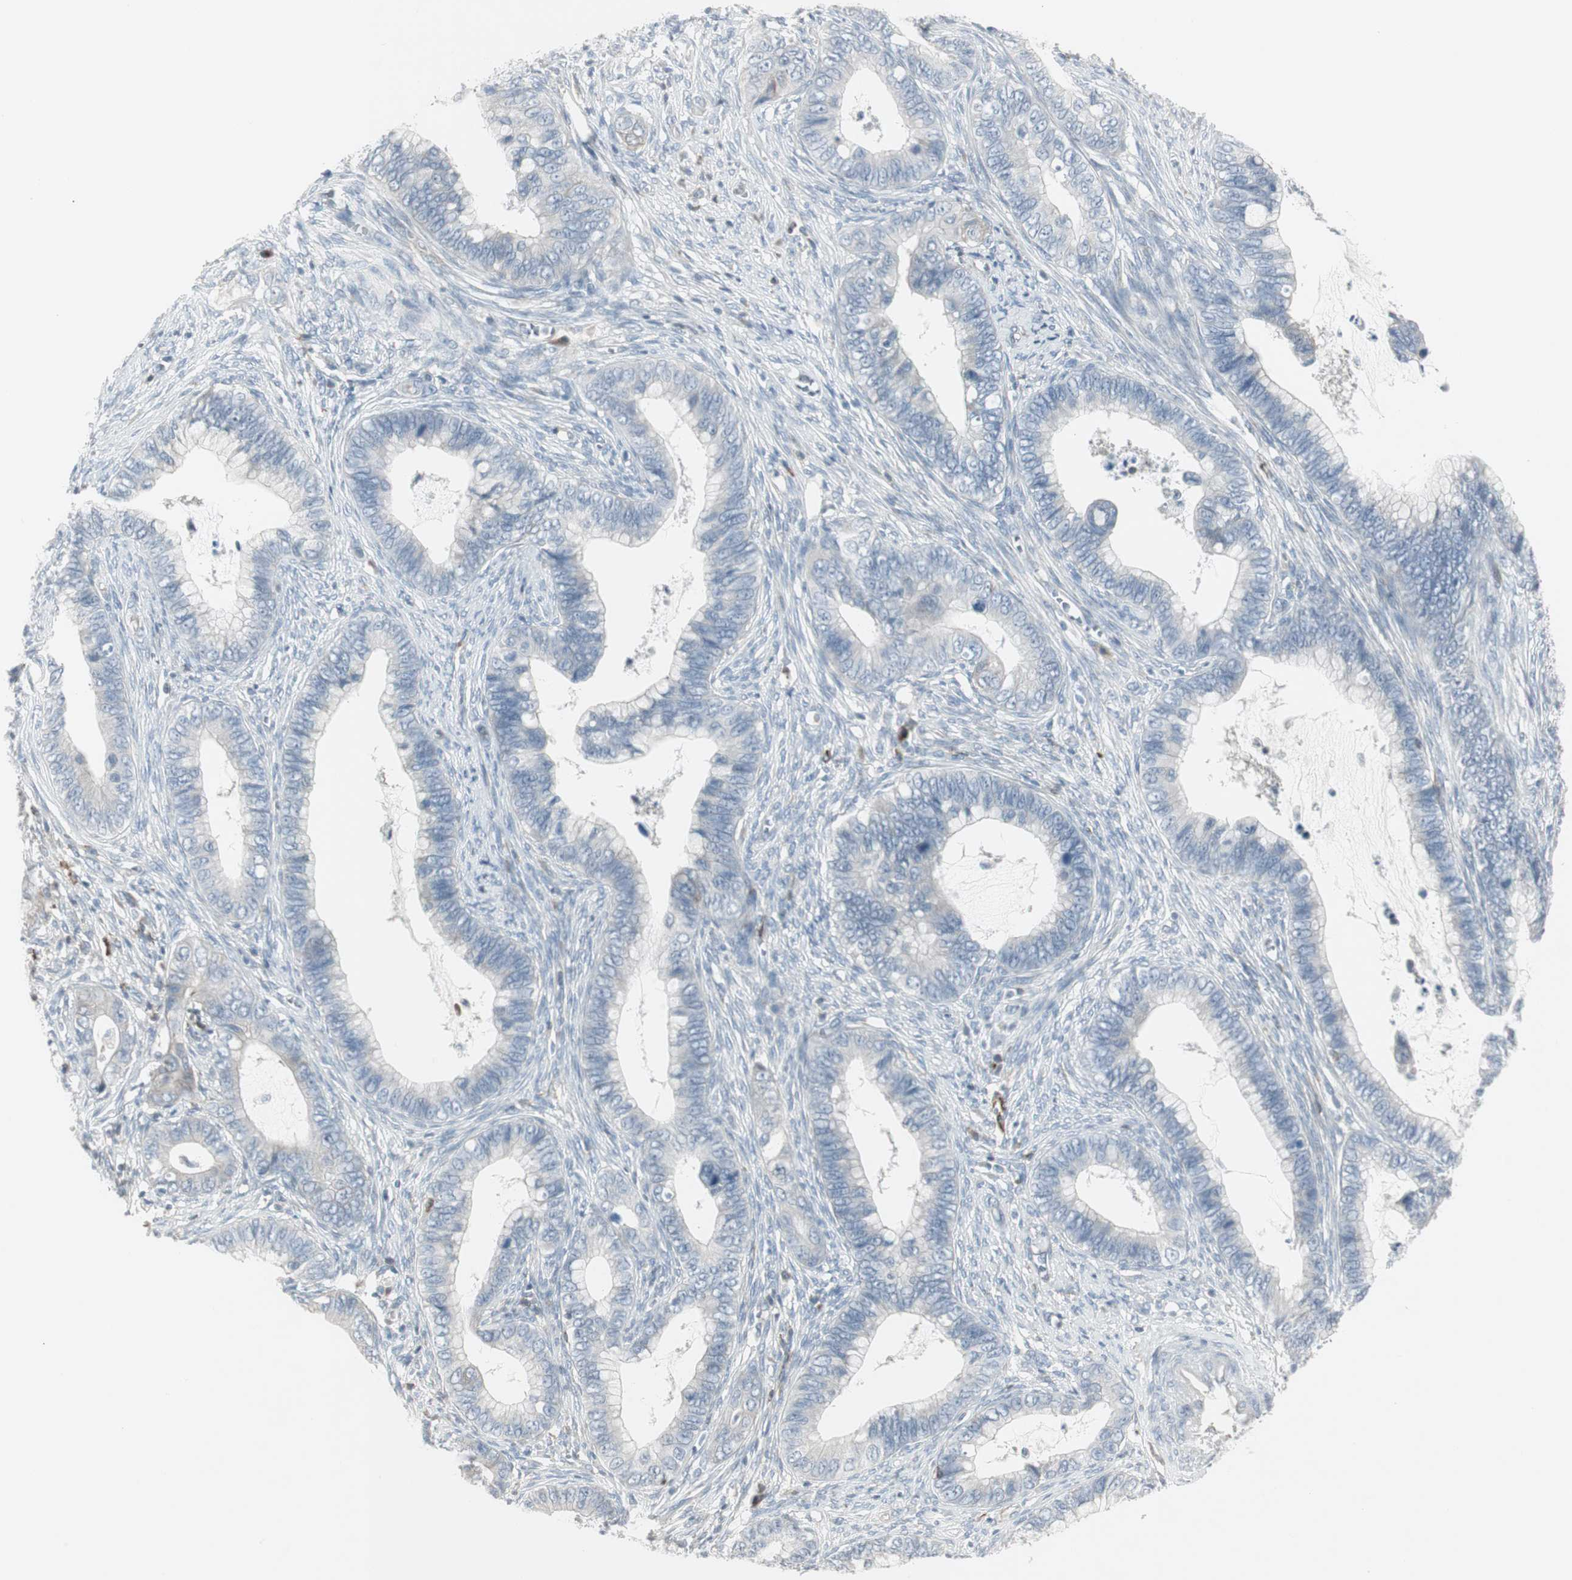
{"staining": {"intensity": "negative", "quantity": "none", "location": "none"}, "tissue": "cervical cancer", "cell_type": "Tumor cells", "image_type": "cancer", "snomed": [{"axis": "morphology", "description": "Adenocarcinoma, NOS"}, {"axis": "topography", "description": "Cervix"}], "caption": "A high-resolution image shows immunohistochemistry staining of cervical adenocarcinoma, which shows no significant staining in tumor cells.", "gene": "MAP4K4", "patient": {"sex": "female", "age": 44}}